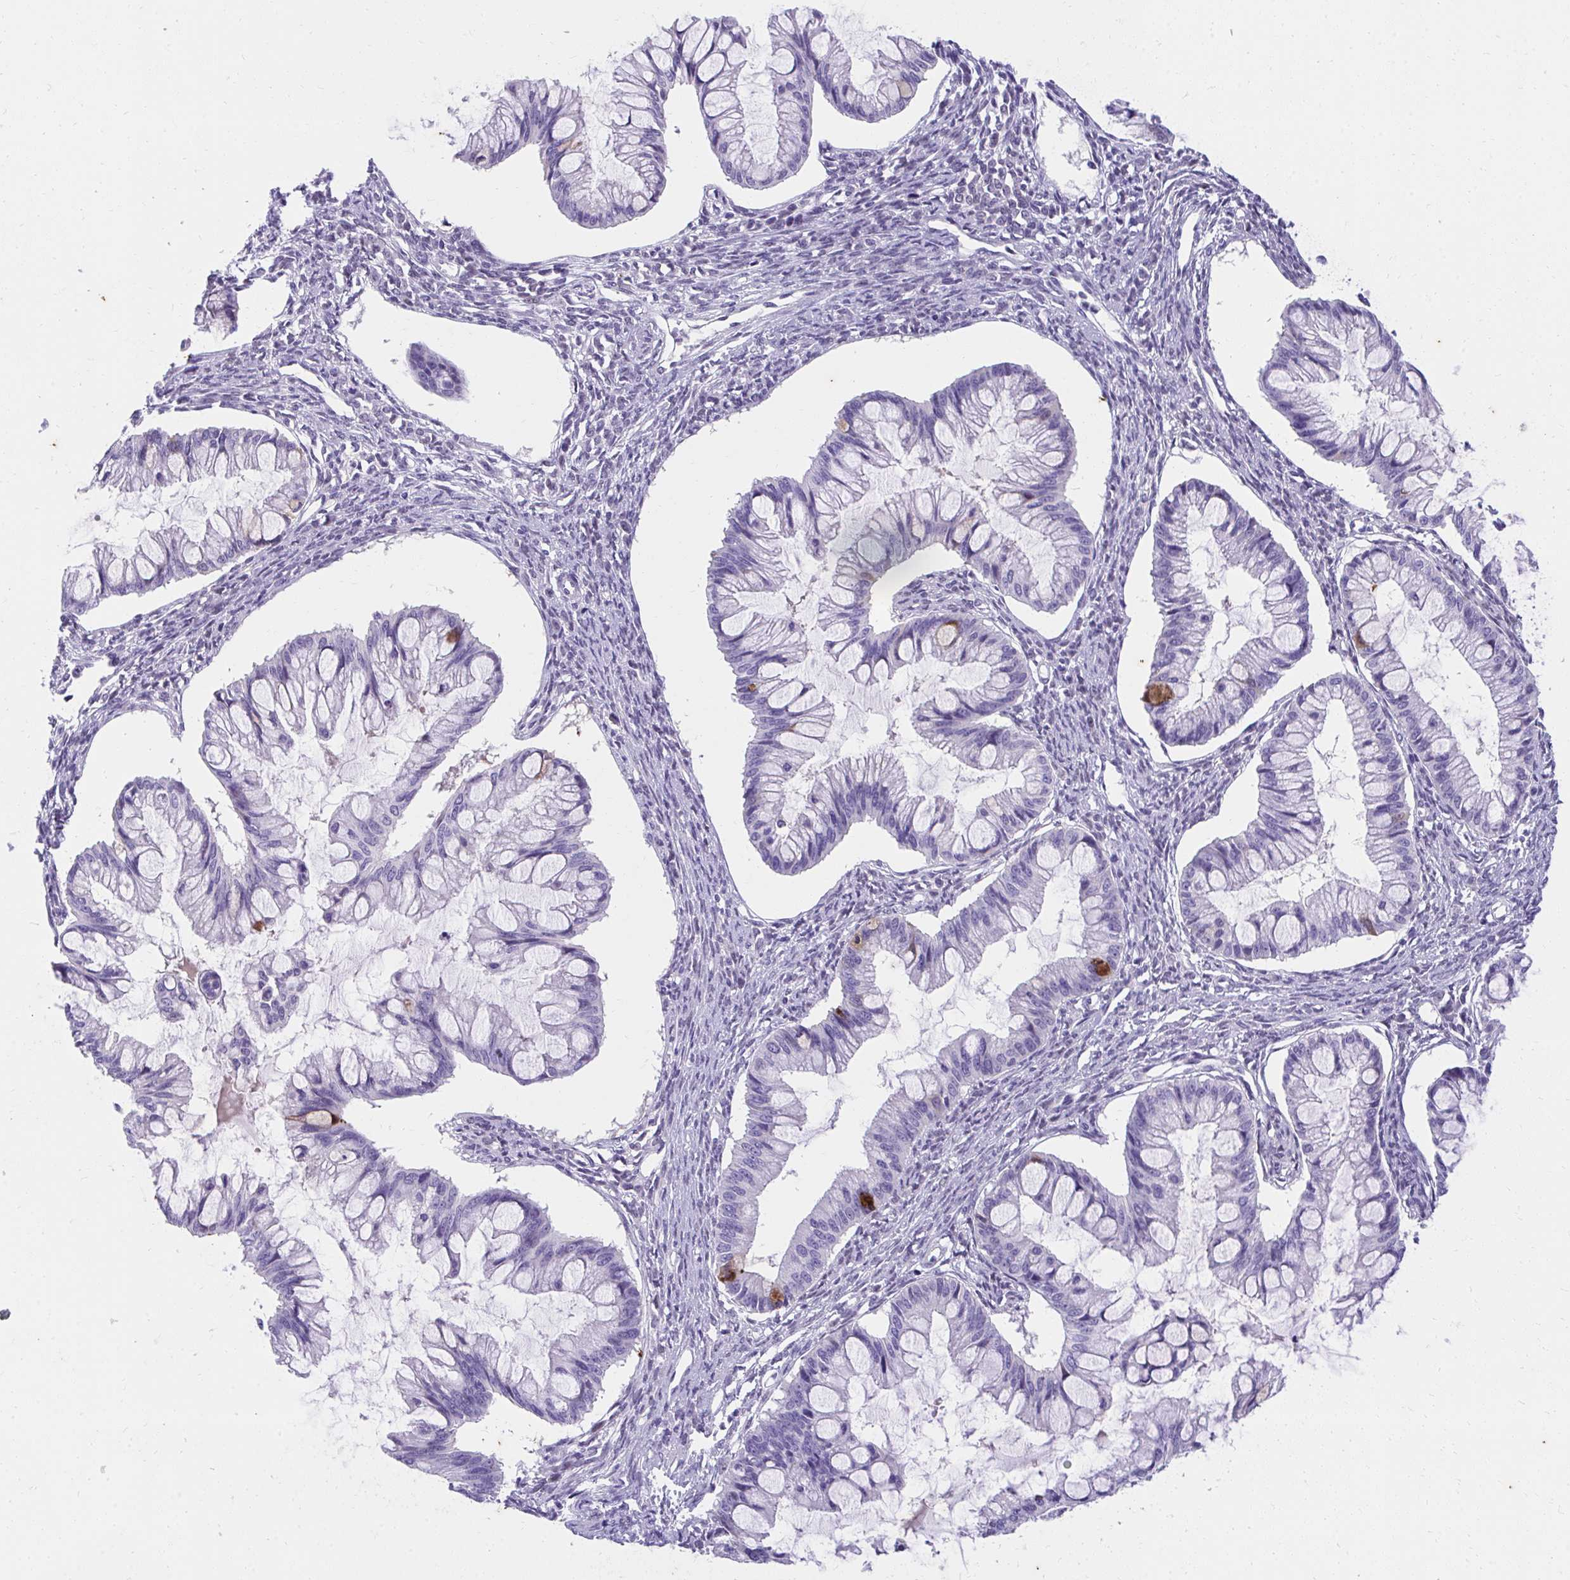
{"staining": {"intensity": "moderate", "quantity": "<25%", "location": "cytoplasmic/membranous"}, "tissue": "ovarian cancer", "cell_type": "Tumor cells", "image_type": "cancer", "snomed": [{"axis": "morphology", "description": "Cystadenocarcinoma, mucinous, NOS"}, {"axis": "topography", "description": "Ovary"}], "caption": "Ovarian mucinous cystadenocarcinoma was stained to show a protein in brown. There is low levels of moderate cytoplasmic/membranous positivity in about <25% of tumor cells.", "gene": "KLK1", "patient": {"sex": "female", "age": 73}}